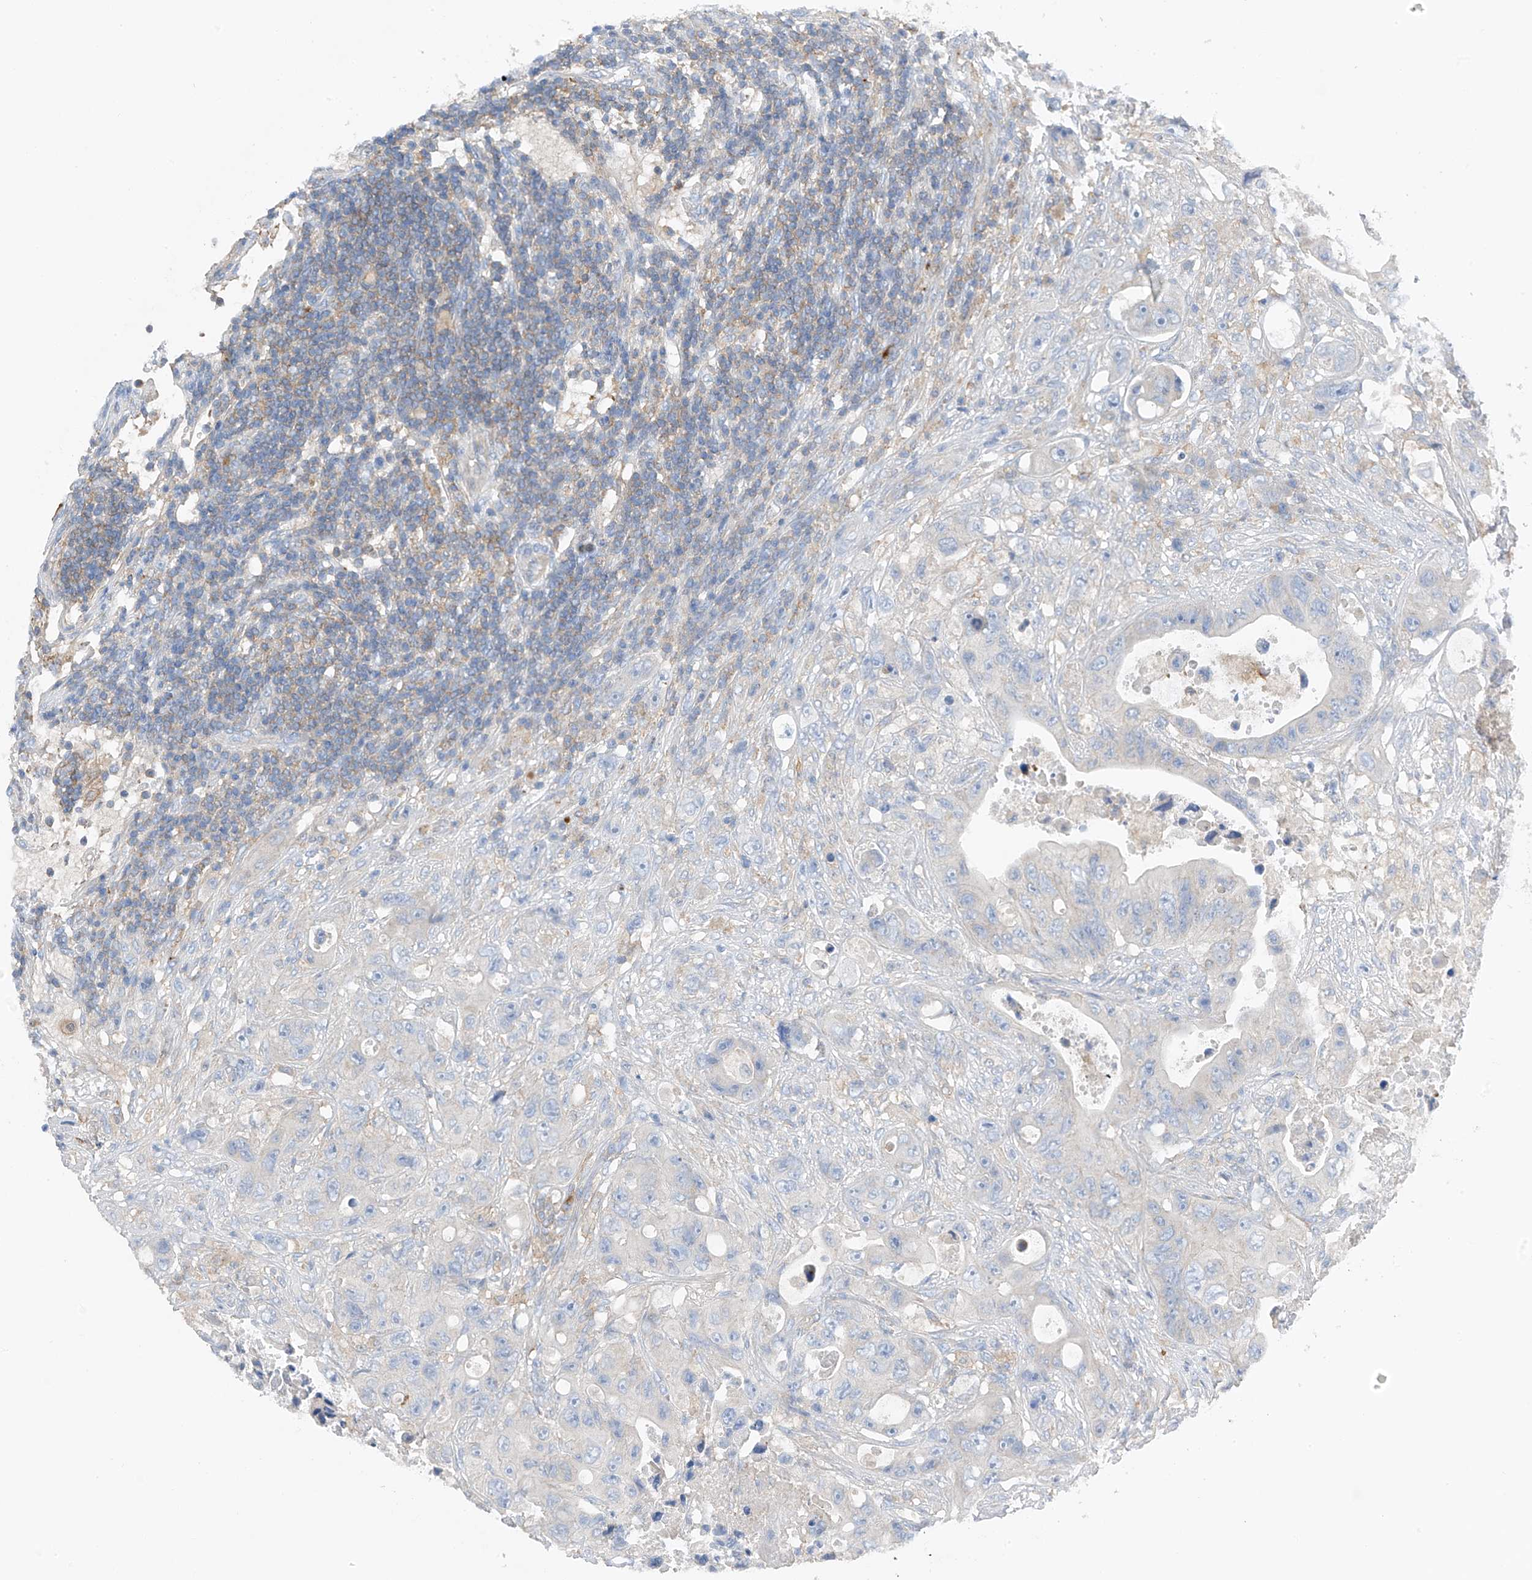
{"staining": {"intensity": "negative", "quantity": "none", "location": "none"}, "tissue": "colorectal cancer", "cell_type": "Tumor cells", "image_type": "cancer", "snomed": [{"axis": "morphology", "description": "Adenocarcinoma, NOS"}, {"axis": "topography", "description": "Colon"}], "caption": "This is an immunohistochemistry image of colorectal cancer. There is no expression in tumor cells.", "gene": "NALCN", "patient": {"sex": "female", "age": 46}}